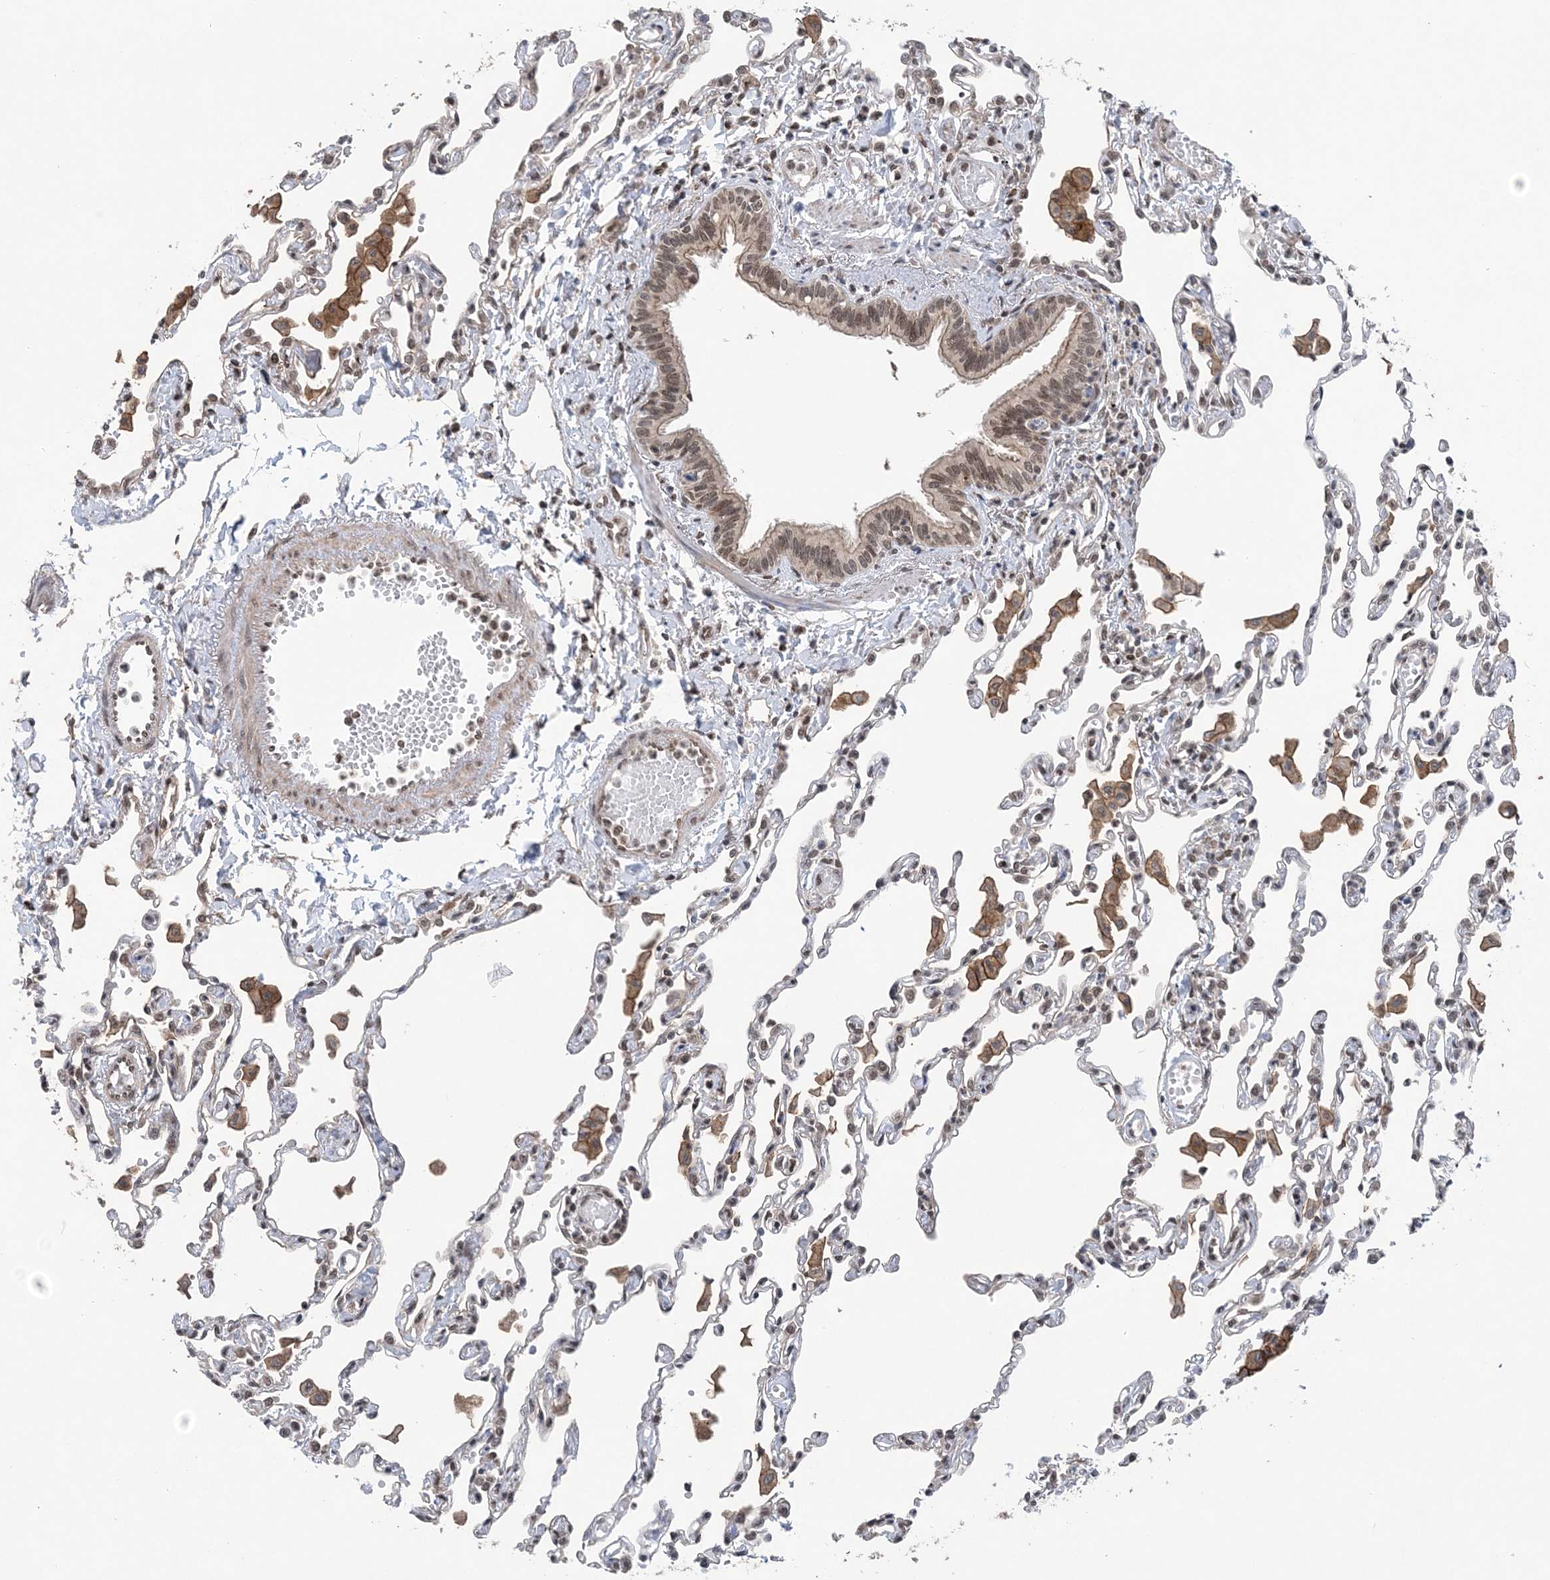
{"staining": {"intensity": "weak", "quantity": "25%-75%", "location": "nuclear"}, "tissue": "lung", "cell_type": "Alveolar cells", "image_type": "normal", "snomed": [{"axis": "morphology", "description": "Normal tissue, NOS"}, {"axis": "topography", "description": "Bronchus"}, {"axis": "topography", "description": "Lung"}], "caption": "Approximately 25%-75% of alveolar cells in normal lung show weak nuclear protein staining as visualized by brown immunohistochemical staining.", "gene": "CCDC152", "patient": {"sex": "female", "age": 49}}